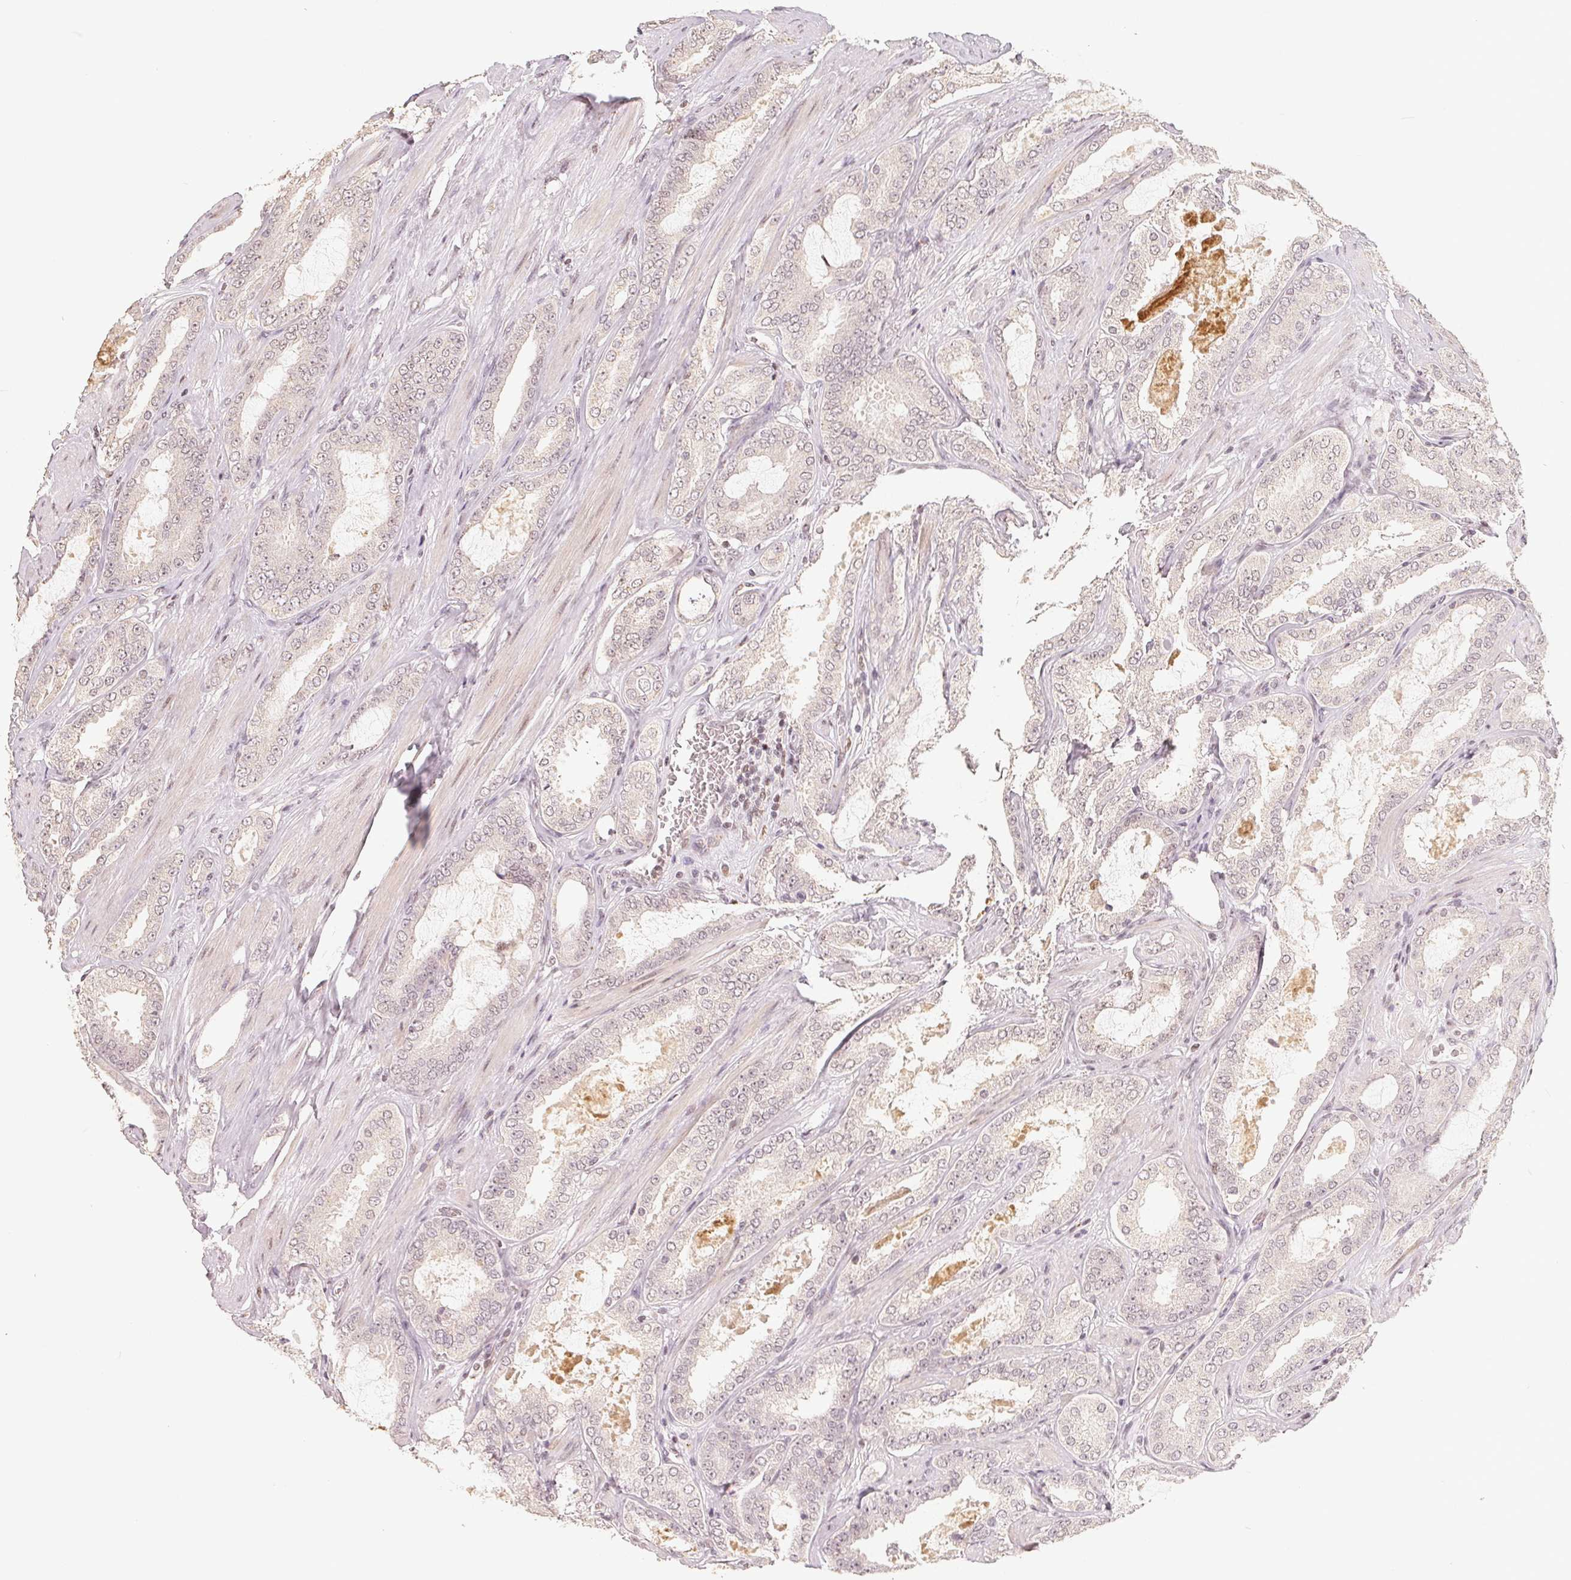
{"staining": {"intensity": "negative", "quantity": "none", "location": "none"}, "tissue": "prostate cancer", "cell_type": "Tumor cells", "image_type": "cancer", "snomed": [{"axis": "morphology", "description": "Adenocarcinoma, High grade"}, {"axis": "topography", "description": "Prostate"}], "caption": "Protein analysis of prostate high-grade adenocarcinoma displays no significant positivity in tumor cells.", "gene": "CCDC138", "patient": {"sex": "male", "age": 63}}